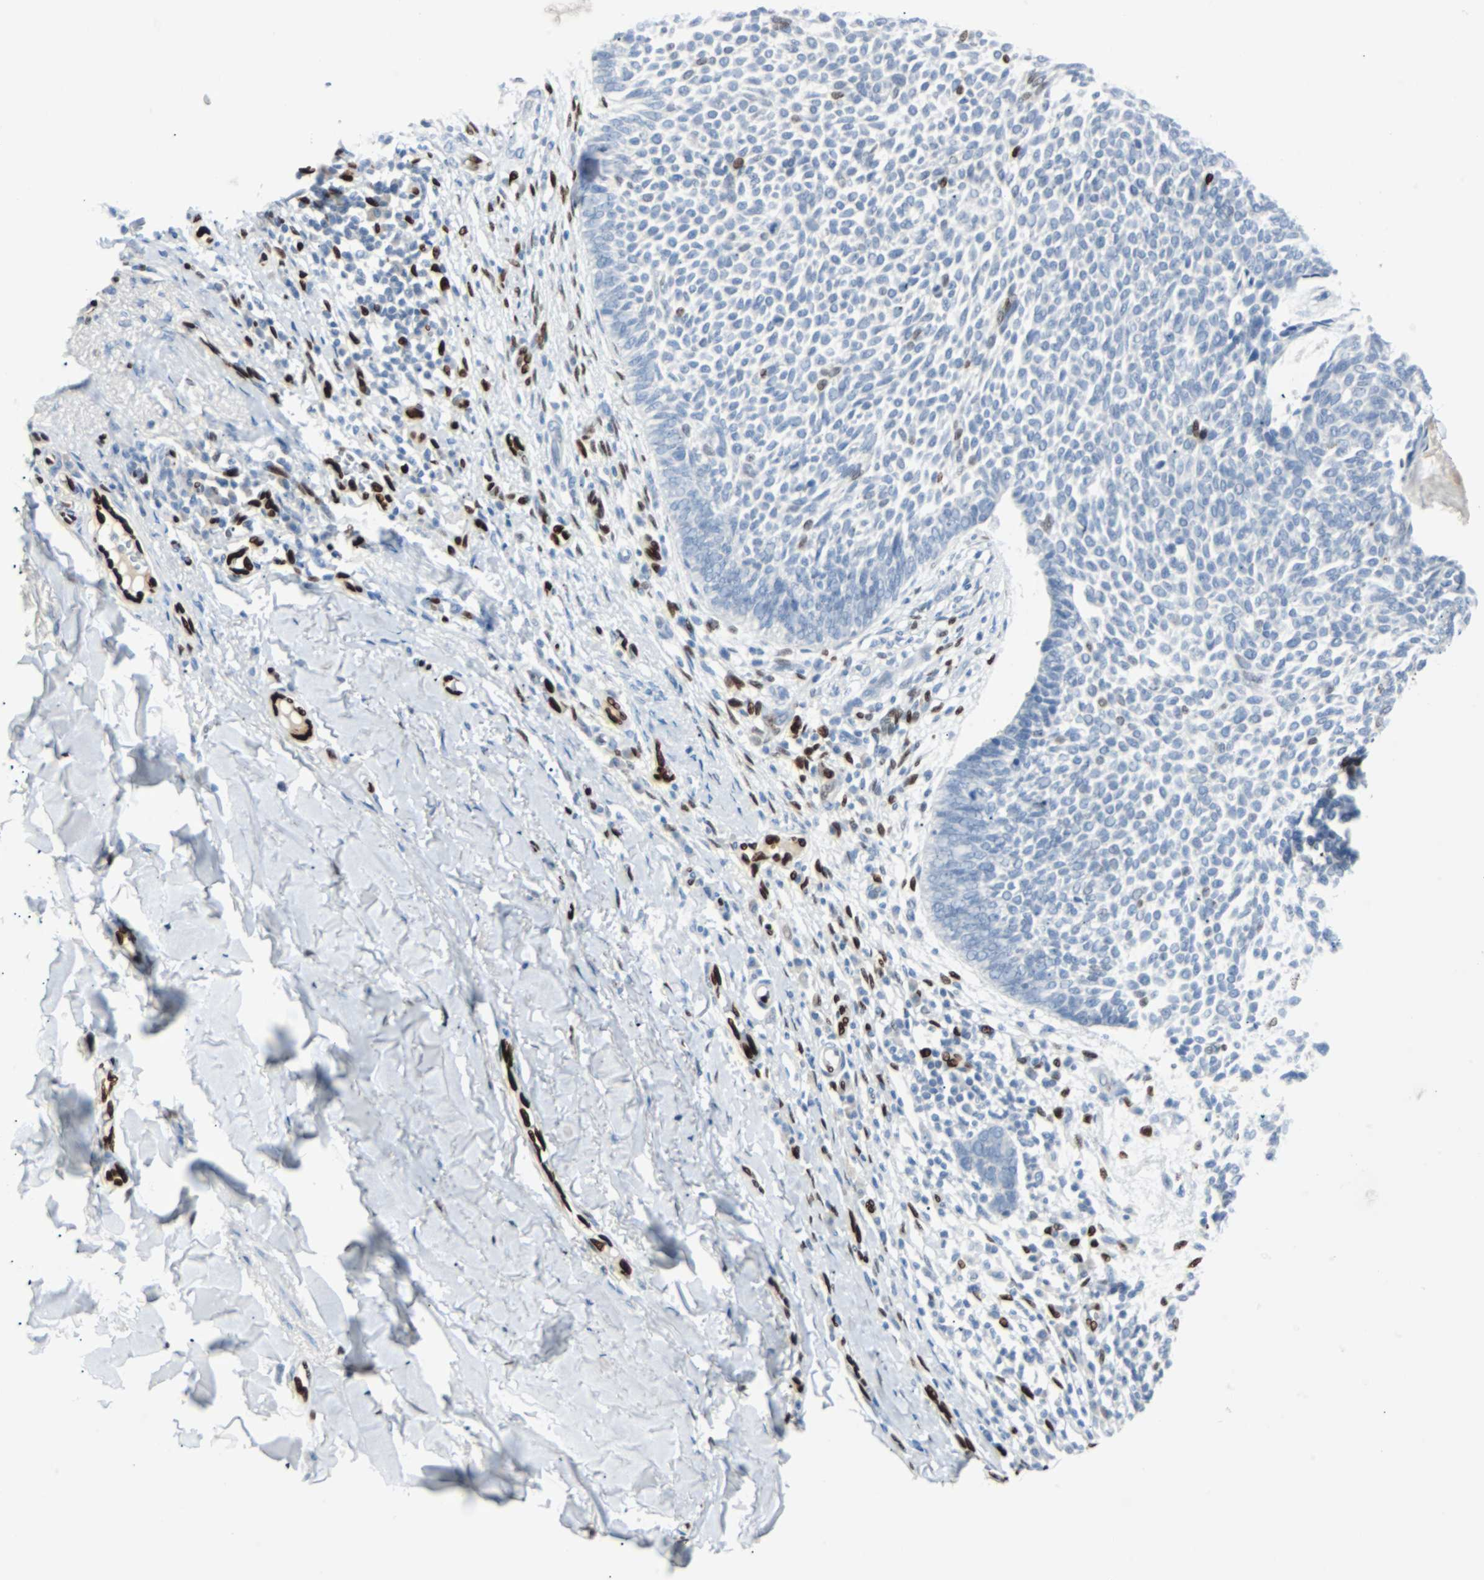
{"staining": {"intensity": "weak", "quantity": "<25%", "location": "nuclear"}, "tissue": "skin cancer", "cell_type": "Tumor cells", "image_type": "cancer", "snomed": [{"axis": "morphology", "description": "Normal tissue, NOS"}, {"axis": "morphology", "description": "Basal cell carcinoma"}, {"axis": "topography", "description": "Skin"}], "caption": "There is no significant staining in tumor cells of basal cell carcinoma (skin).", "gene": "IL33", "patient": {"sex": "male", "age": 87}}